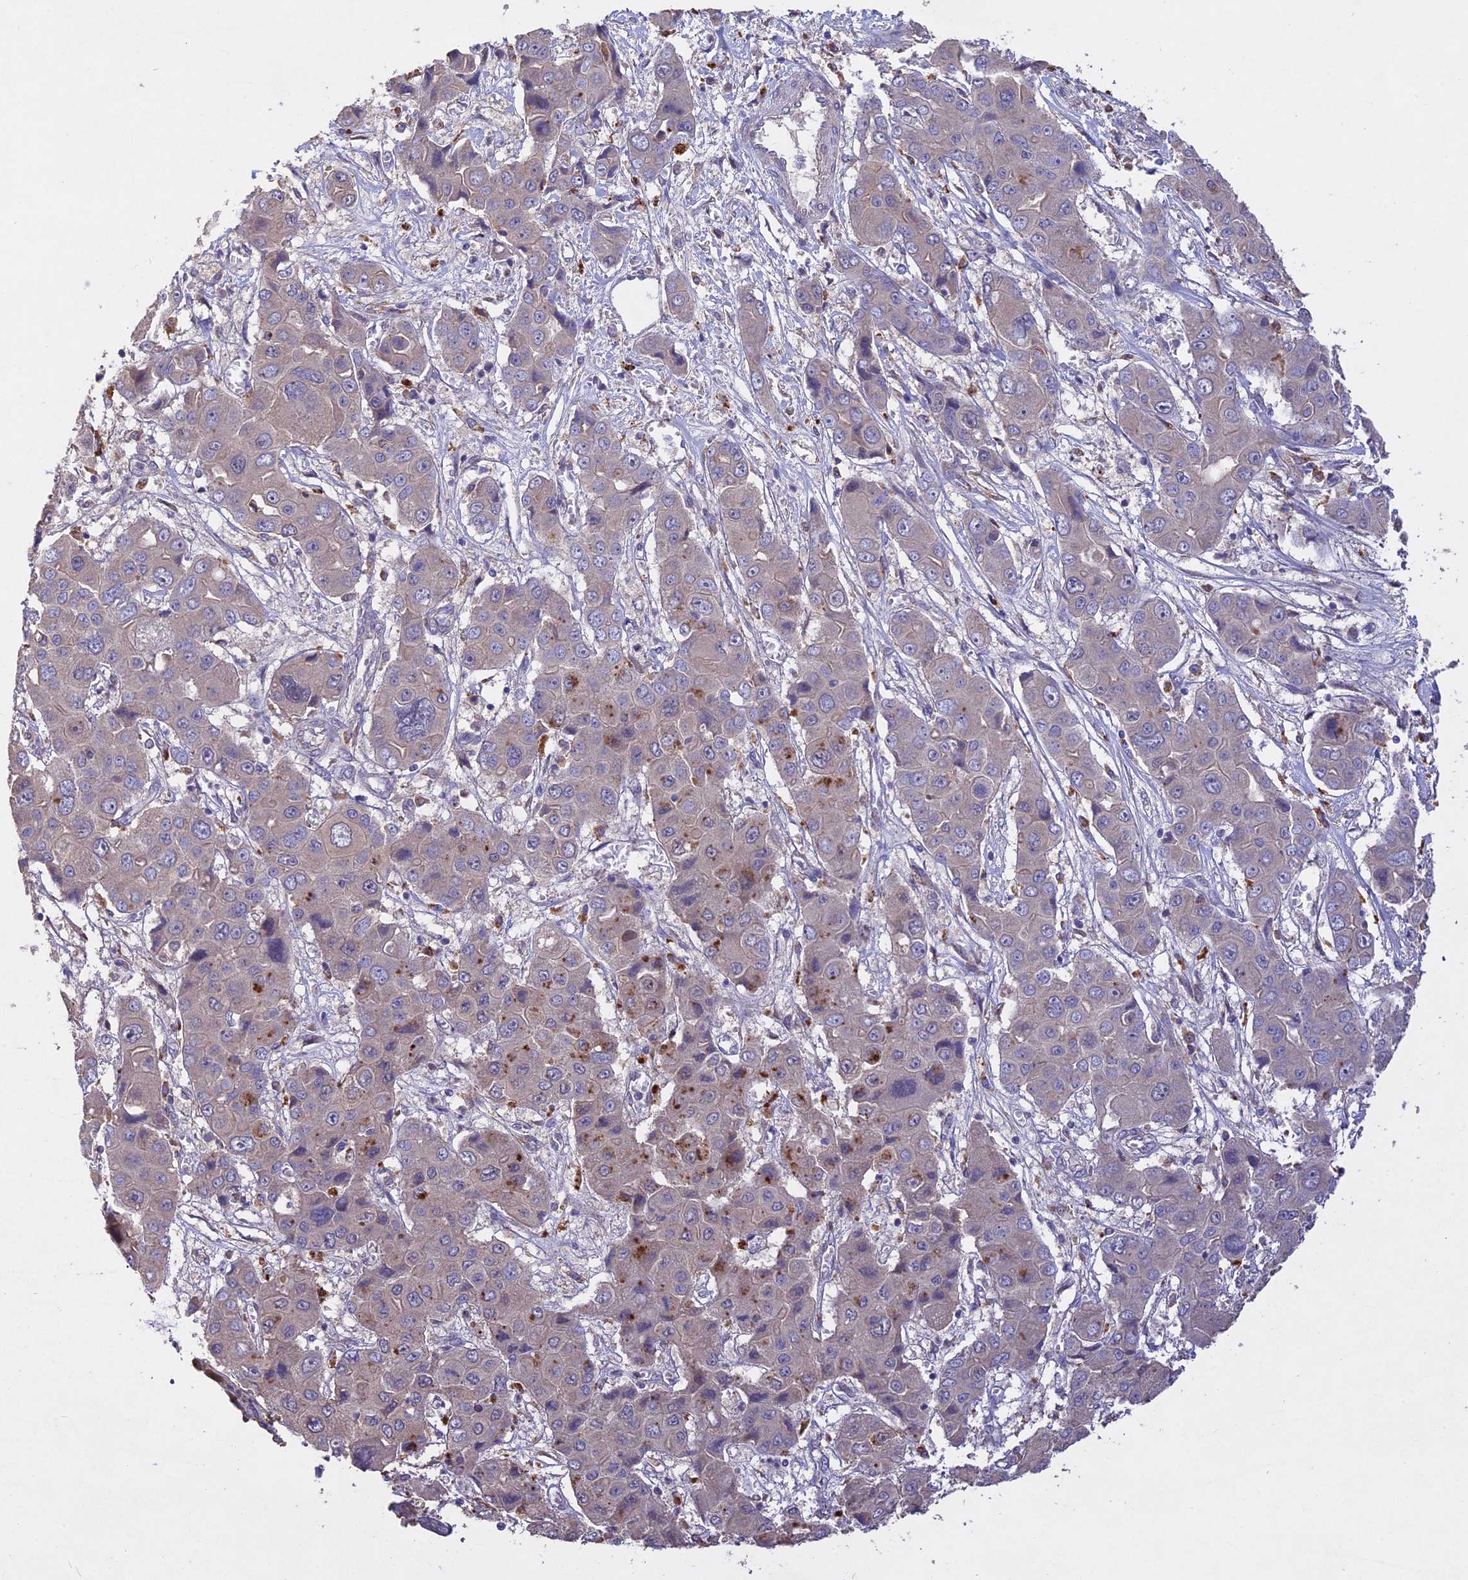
{"staining": {"intensity": "moderate", "quantity": "<25%", "location": "cytoplasmic/membranous"}, "tissue": "liver cancer", "cell_type": "Tumor cells", "image_type": "cancer", "snomed": [{"axis": "morphology", "description": "Cholangiocarcinoma"}, {"axis": "topography", "description": "Liver"}], "caption": "This is an image of immunohistochemistry (IHC) staining of liver cancer (cholangiocarcinoma), which shows moderate expression in the cytoplasmic/membranous of tumor cells.", "gene": "SLC26A4", "patient": {"sex": "male", "age": 67}}